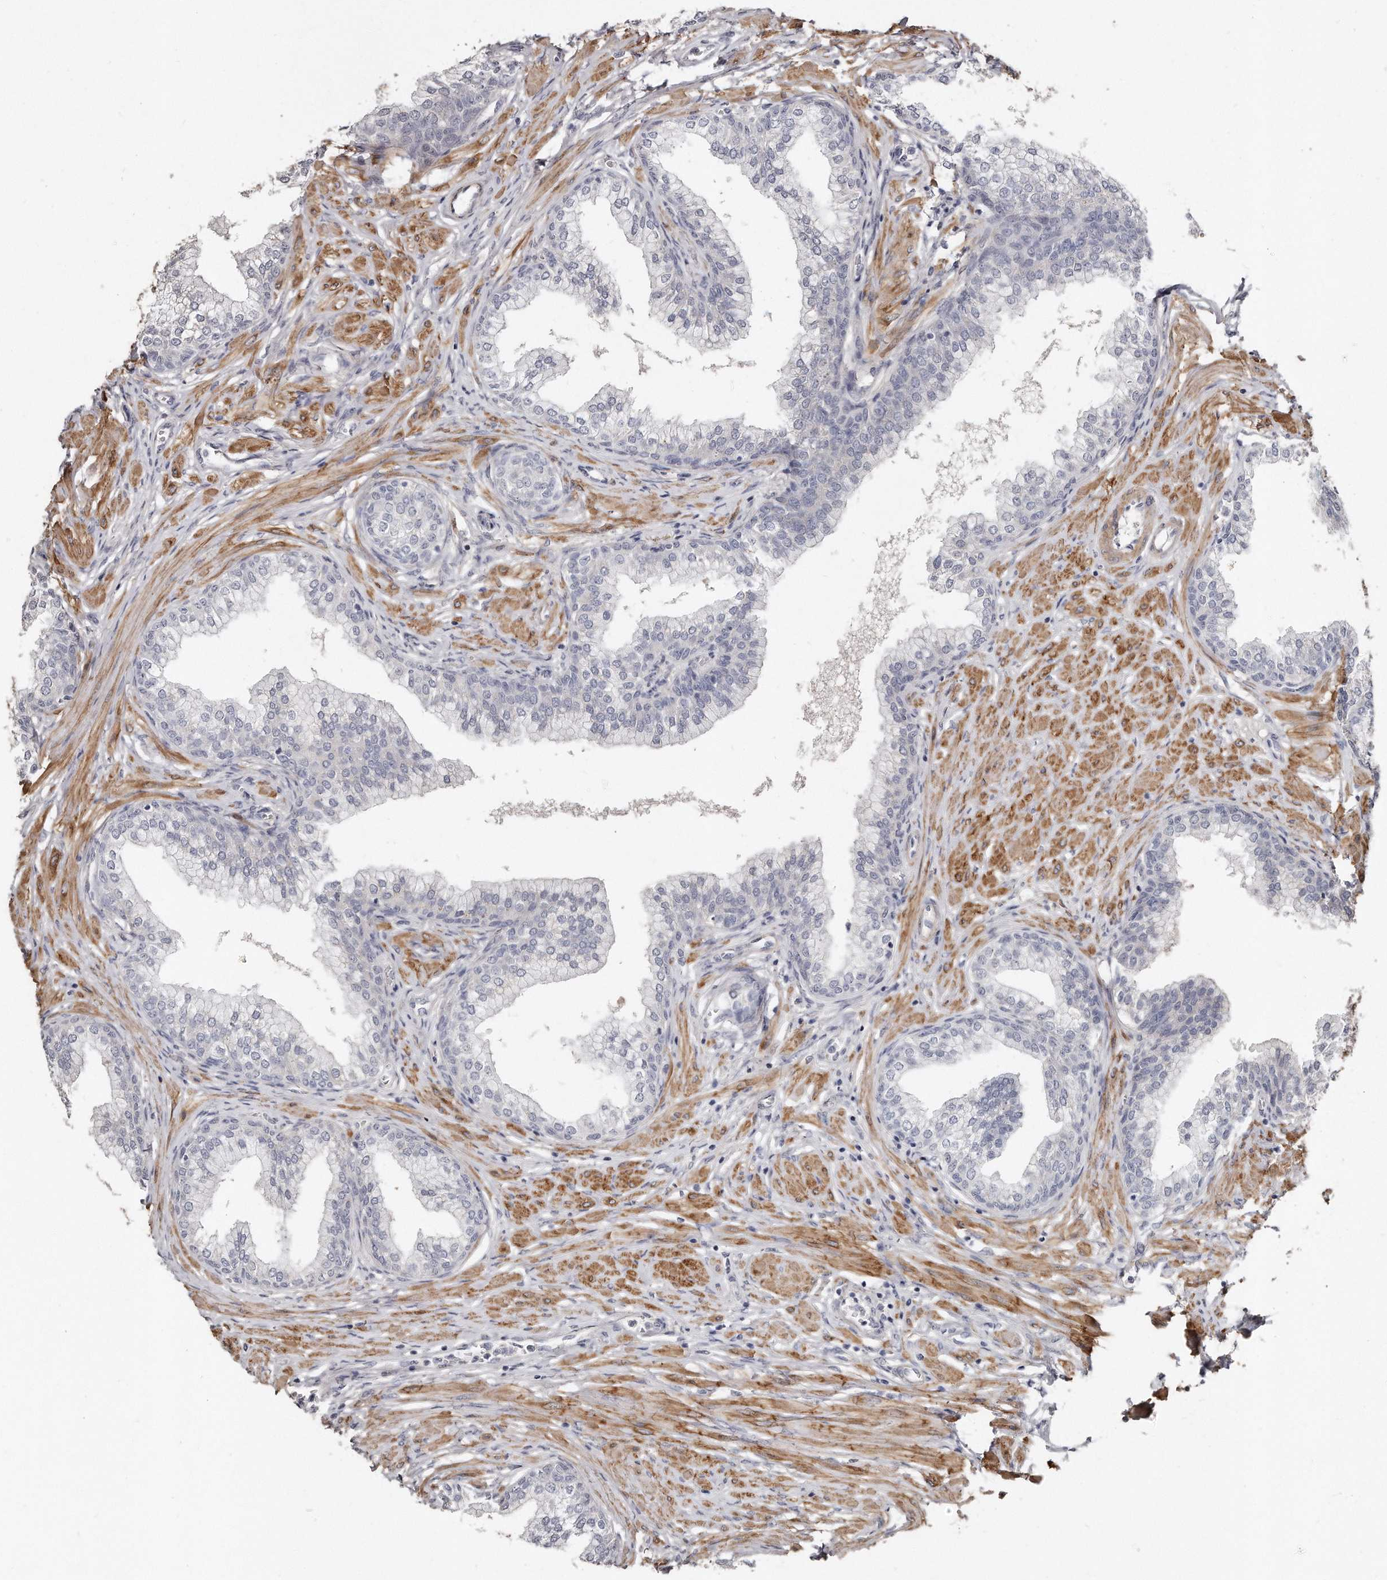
{"staining": {"intensity": "negative", "quantity": "none", "location": "none"}, "tissue": "prostate", "cell_type": "Glandular cells", "image_type": "normal", "snomed": [{"axis": "morphology", "description": "Normal tissue, NOS"}, {"axis": "morphology", "description": "Urothelial carcinoma, Low grade"}, {"axis": "topography", "description": "Urinary bladder"}, {"axis": "topography", "description": "Prostate"}], "caption": "DAB immunohistochemical staining of normal human prostate demonstrates no significant staining in glandular cells.", "gene": "LMOD1", "patient": {"sex": "male", "age": 60}}